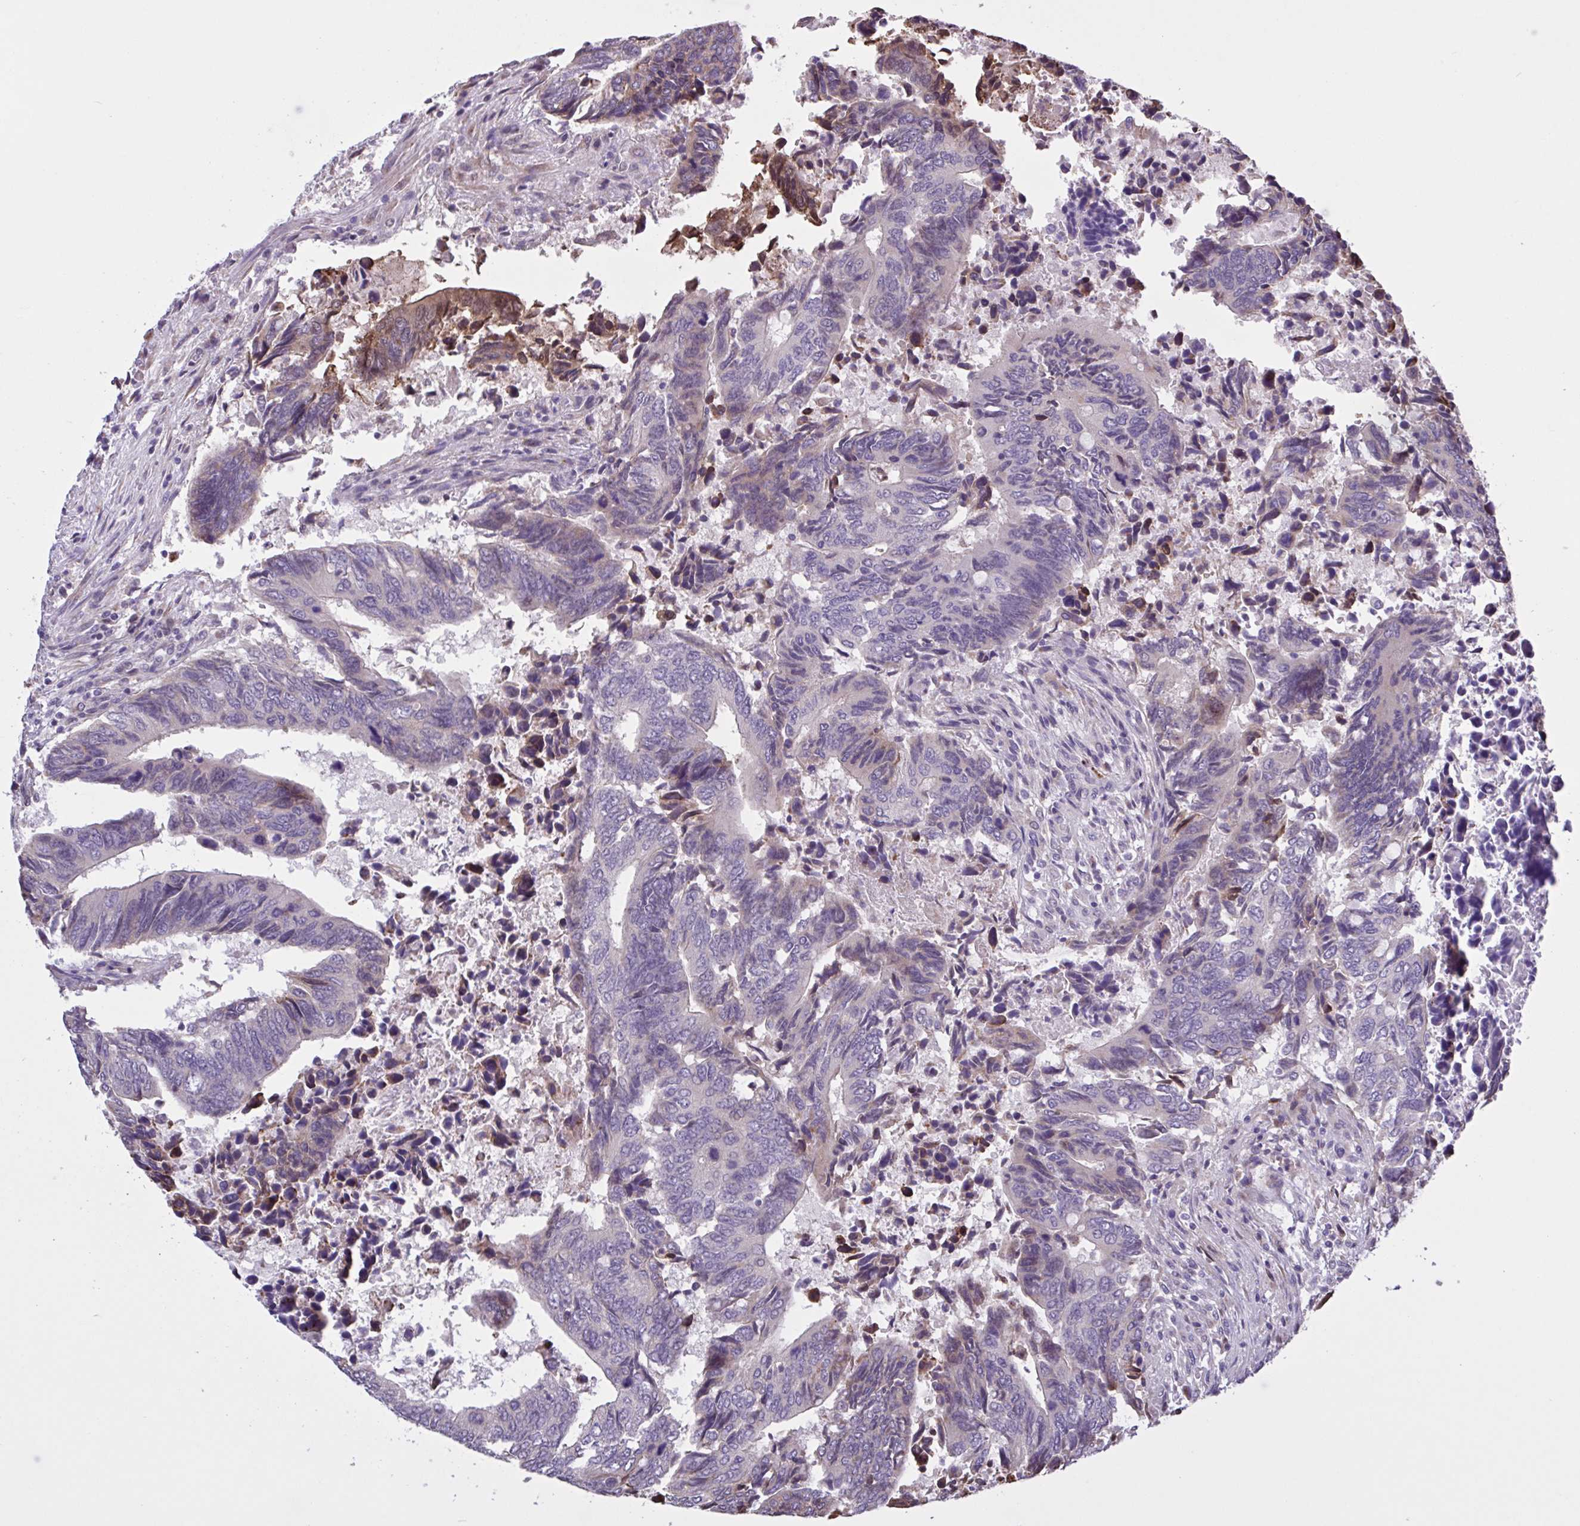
{"staining": {"intensity": "moderate", "quantity": "<25%", "location": "cytoplasmic/membranous"}, "tissue": "colorectal cancer", "cell_type": "Tumor cells", "image_type": "cancer", "snomed": [{"axis": "morphology", "description": "Adenocarcinoma, NOS"}, {"axis": "topography", "description": "Colon"}], "caption": "Immunohistochemical staining of colorectal cancer (adenocarcinoma) reveals moderate cytoplasmic/membranous protein positivity in about <25% of tumor cells.", "gene": "MRGPRX2", "patient": {"sex": "male", "age": 87}}